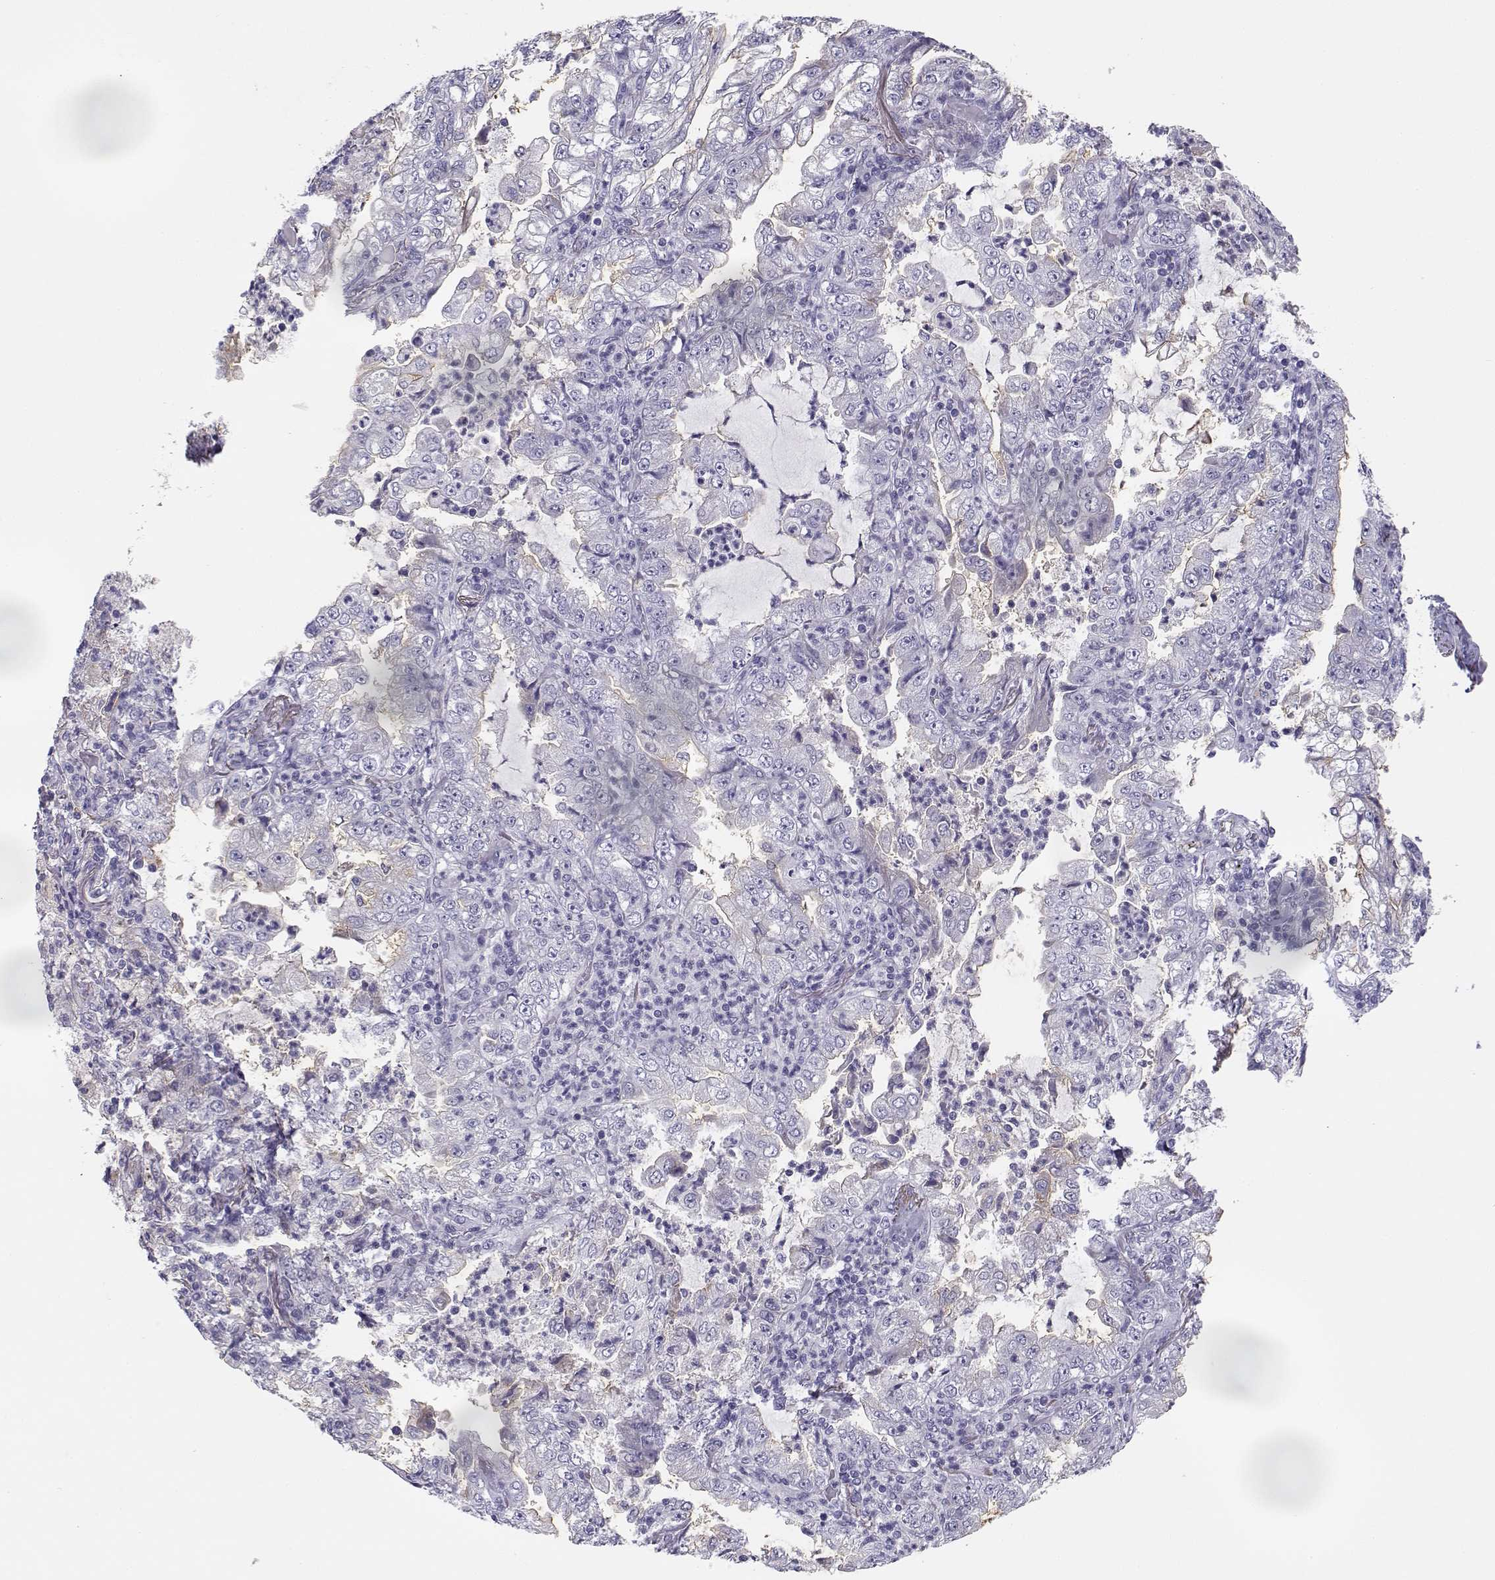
{"staining": {"intensity": "negative", "quantity": "none", "location": "none"}, "tissue": "lung cancer", "cell_type": "Tumor cells", "image_type": "cancer", "snomed": [{"axis": "morphology", "description": "Adenocarcinoma, NOS"}, {"axis": "topography", "description": "Lung"}], "caption": "Immunohistochemistry image of neoplastic tissue: adenocarcinoma (lung) stained with DAB displays no significant protein positivity in tumor cells. (IHC, brightfield microscopy, high magnification).", "gene": "CREB3L3", "patient": {"sex": "female", "age": 73}}